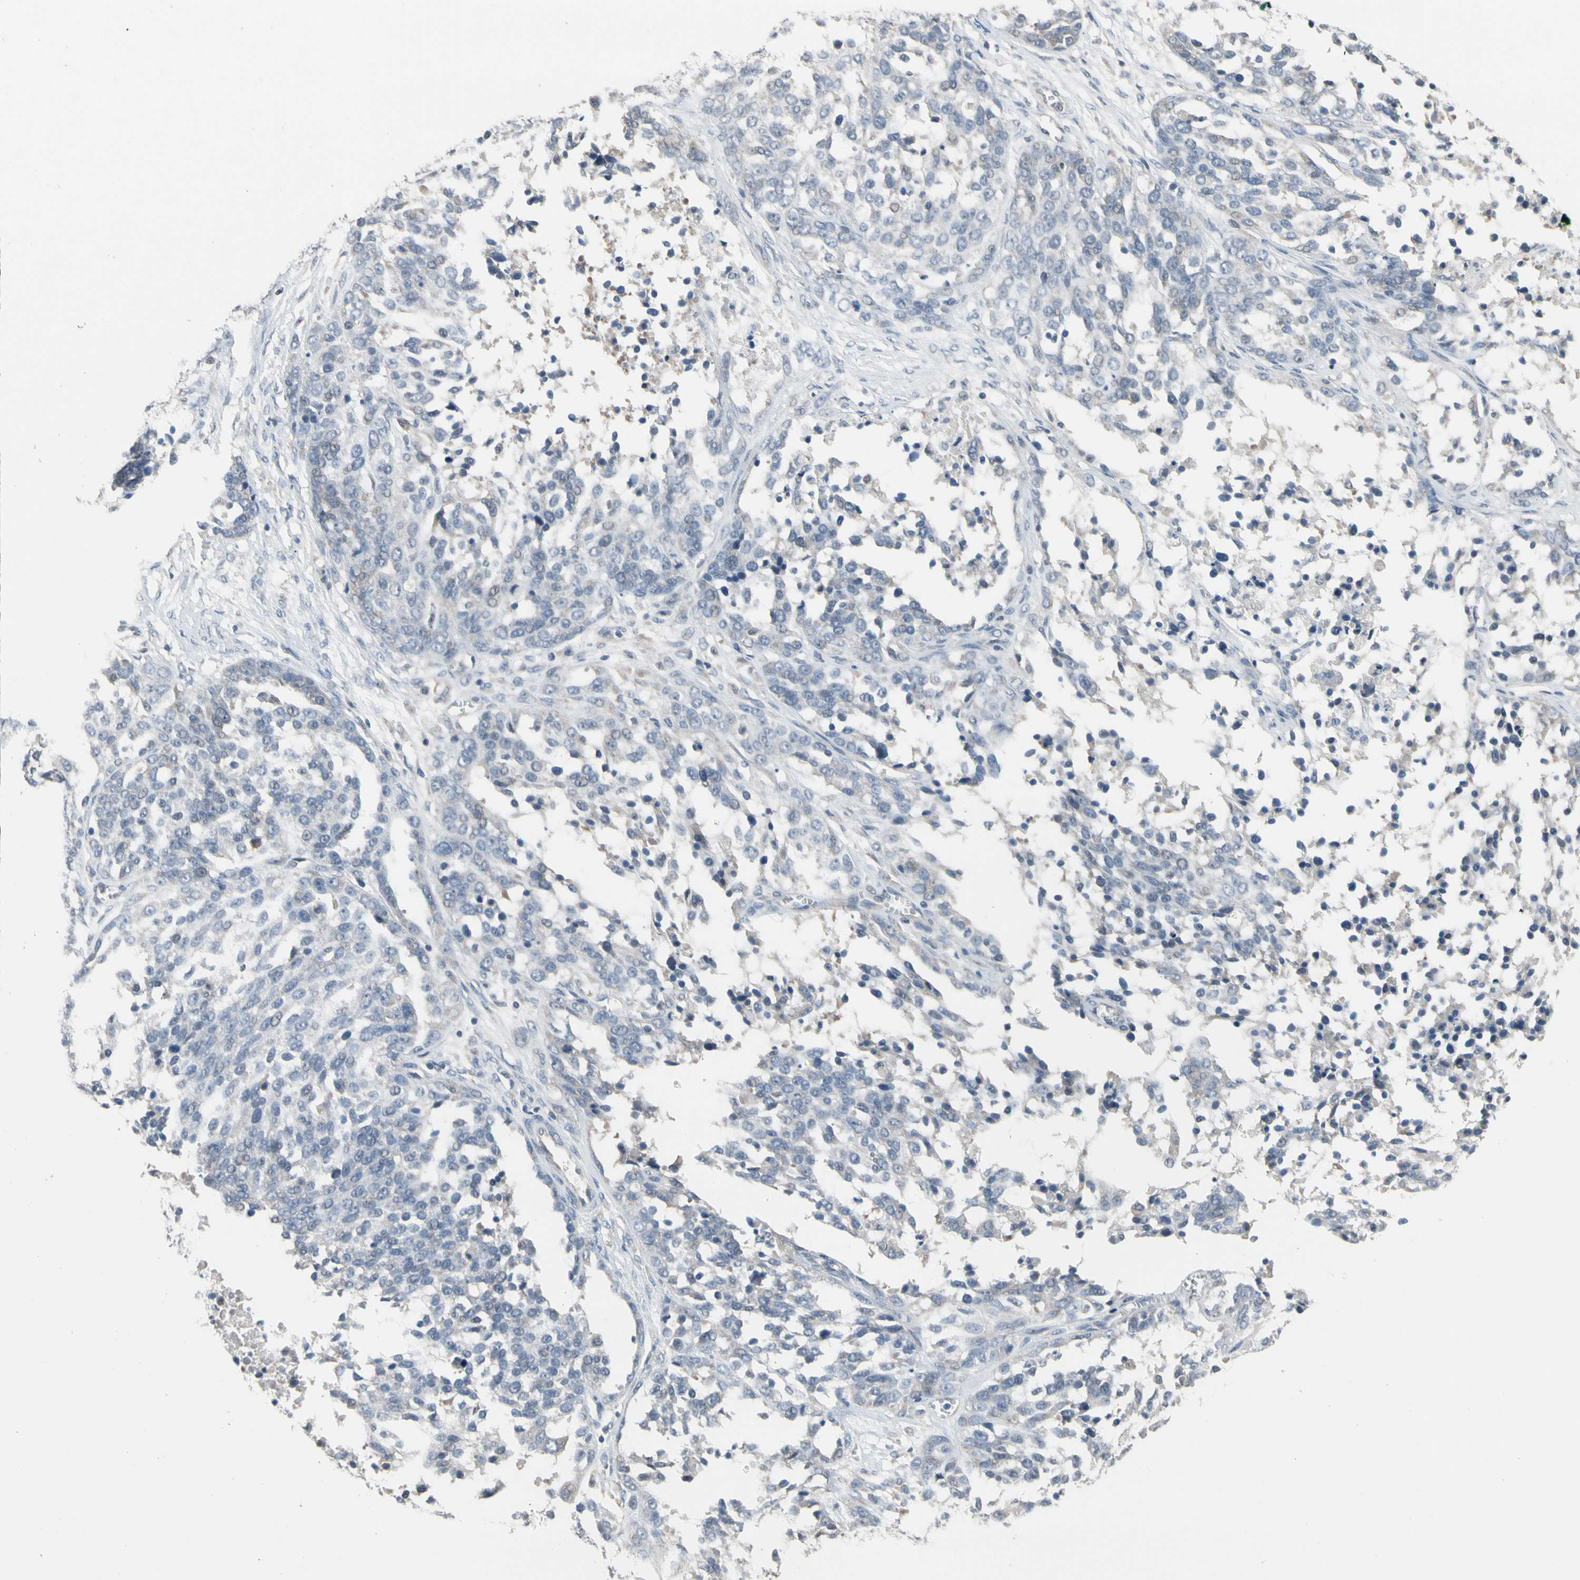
{"staining": {"intensity": "negative", "quantity": "none", "location": "none"}, "tissue": "ovarian cancer", "cell_type": "Tumor cells", "image_type": "cancer", "snomed": [{"axis": "morphology", "description": "Cystadenocarcinoma, serous, NOS"}, {"axis": "topography", "description": "Ovary"}], "caption": "IHC micrograph of human ovarian serous cystadenocarcinoma stained for a protein (brown), which shows no expression in tumor cells. (Immunohistochemistry (ihc), brightfield microscopy, high magnification).", "gene": "SV2A", "patient": {"sex": "female", "age": 44}}